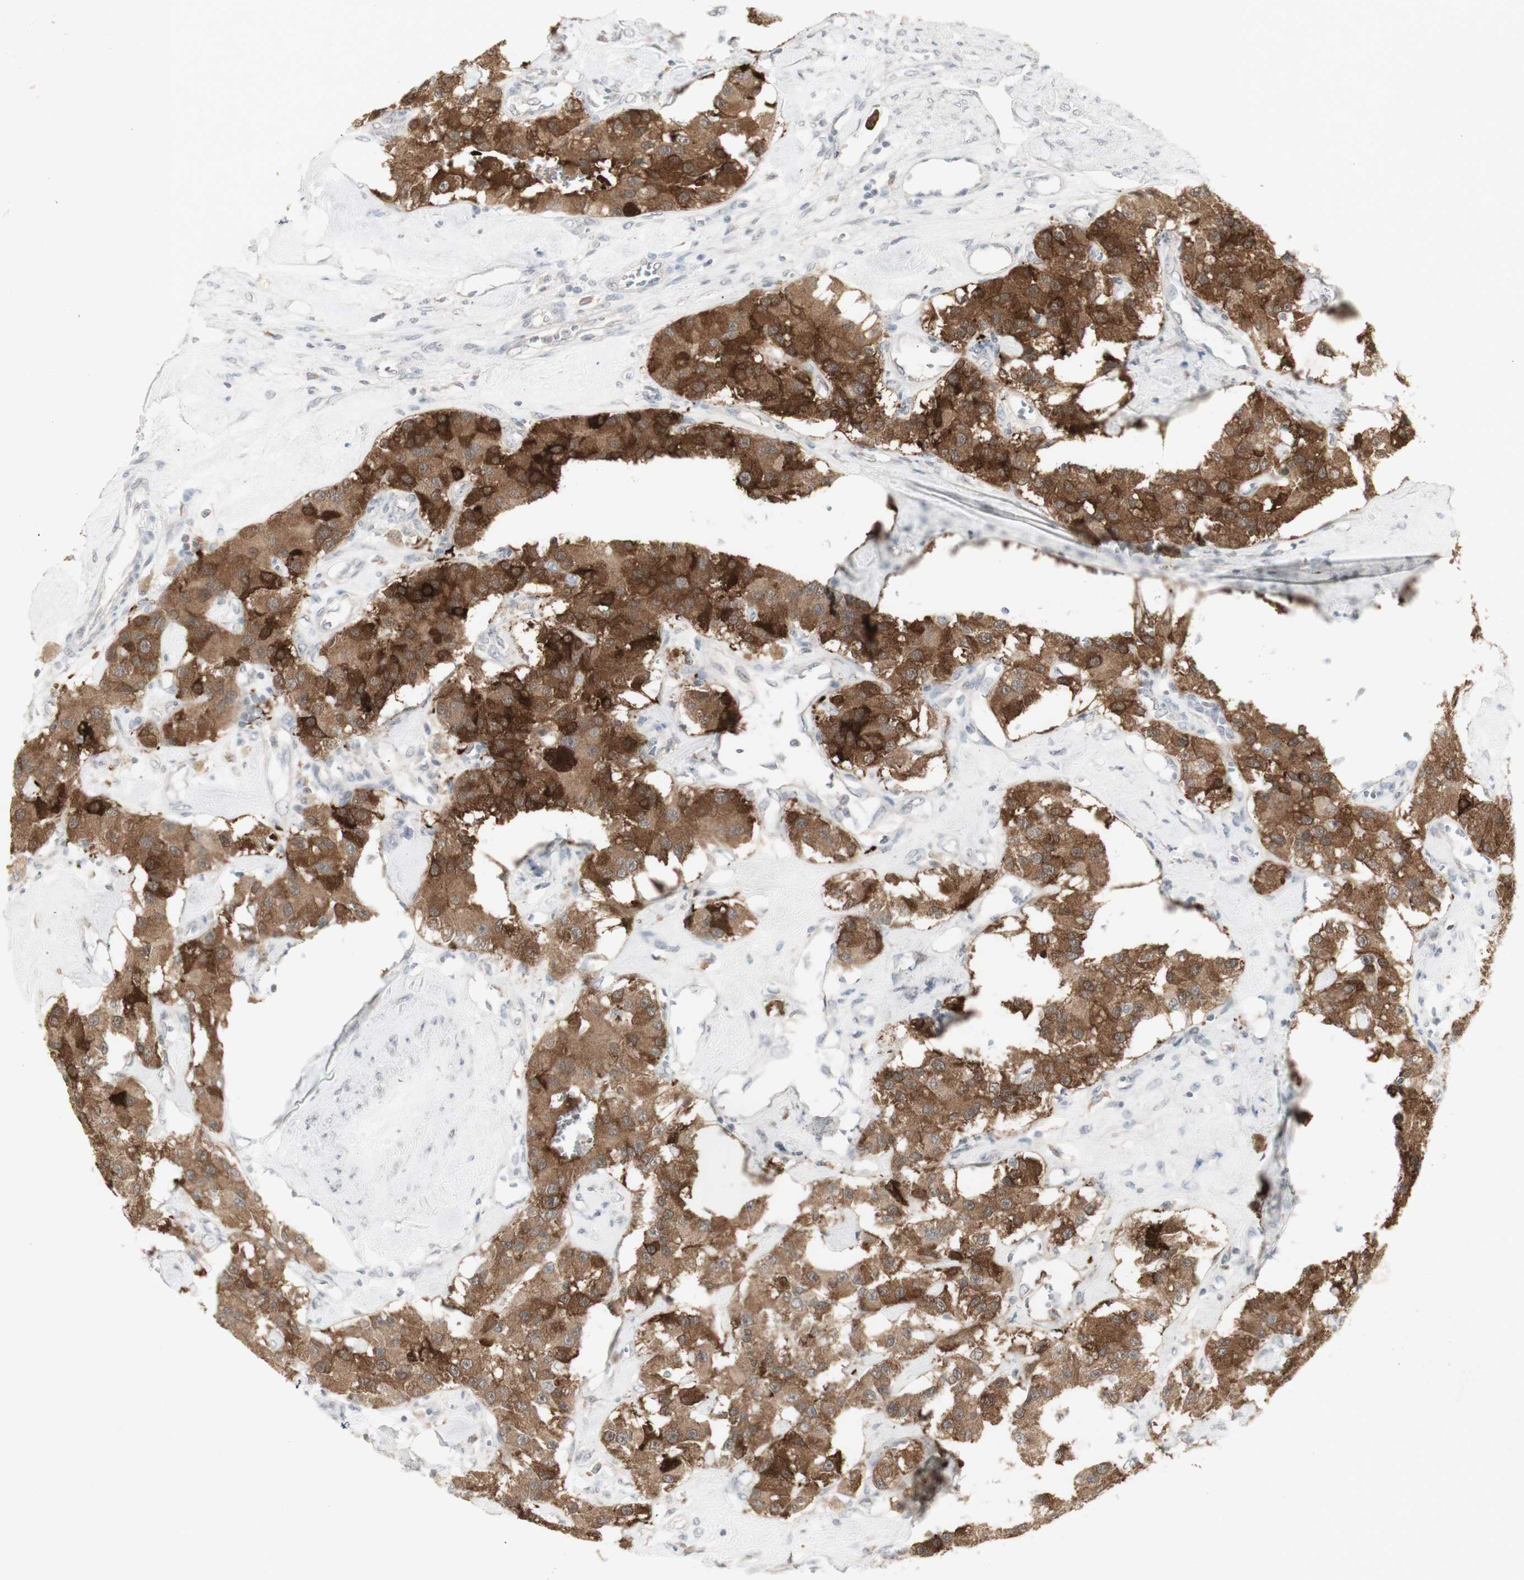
{"staining": {"intensity": "strong", "quantity": ">75%", "location": "cytoplasmic/membranous"}, "tissue": "carcinoid", "cell_type": "Tumor cells", "image_type": "cancer", "snomed": [{"axis": "morphology", "description": "Carcinoid, malignant, NOS"}, {"axis": "topography", "description": "Pancreas"}], "caption": "A histopathology image of carcinoid stained for a protein shows strong cytoplasmic/membranous brown staining in tumor cells. The staining is performed using DAB (3,3'-diaminobenzidine) brown chromogen to label protein expression. The nuclei are counter-stained blue using hematoxylin.", "gene": "C1orf116", "patient": {"sex": "male", "age": 41}}